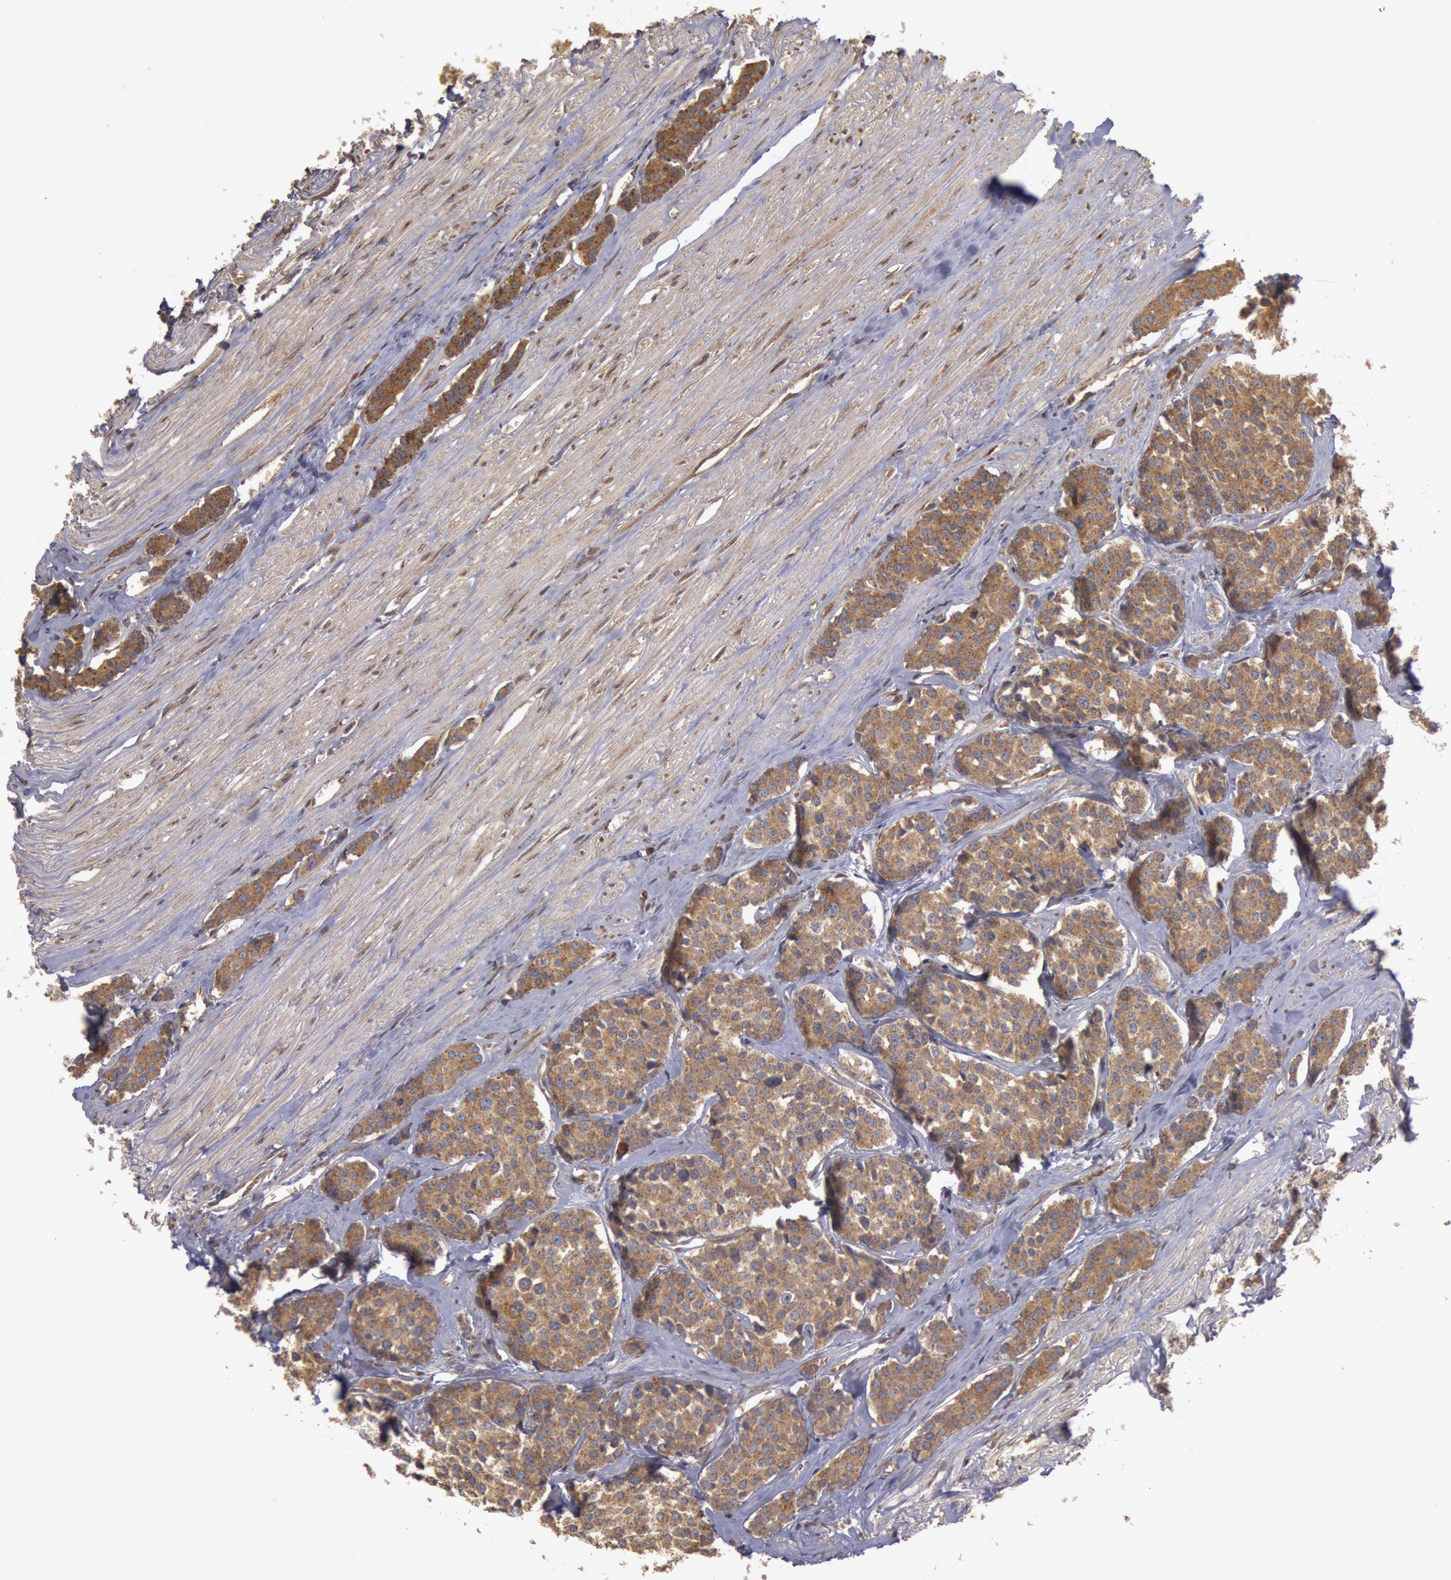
{"staining": {"intensity": "moderate", "quantity": ">75%", "location": "cytoplasmic/membranous"}, "tissue": "carcinoid", "cell_type": "Tumor cells", "image_type": "cancer", "snomed": [{"axis": "morphology", "description": "Carcinoid, malignant, NOS"}, {"axis": "topography", "description": "Small intestine"}], "caption": "Protein expression analysis of carcinoid reveals moderate cytoplasmic/membranous expression in about >75% of tumor cells.", "gene": "USP14", "patient": {"sex": "male", "age": 60}}